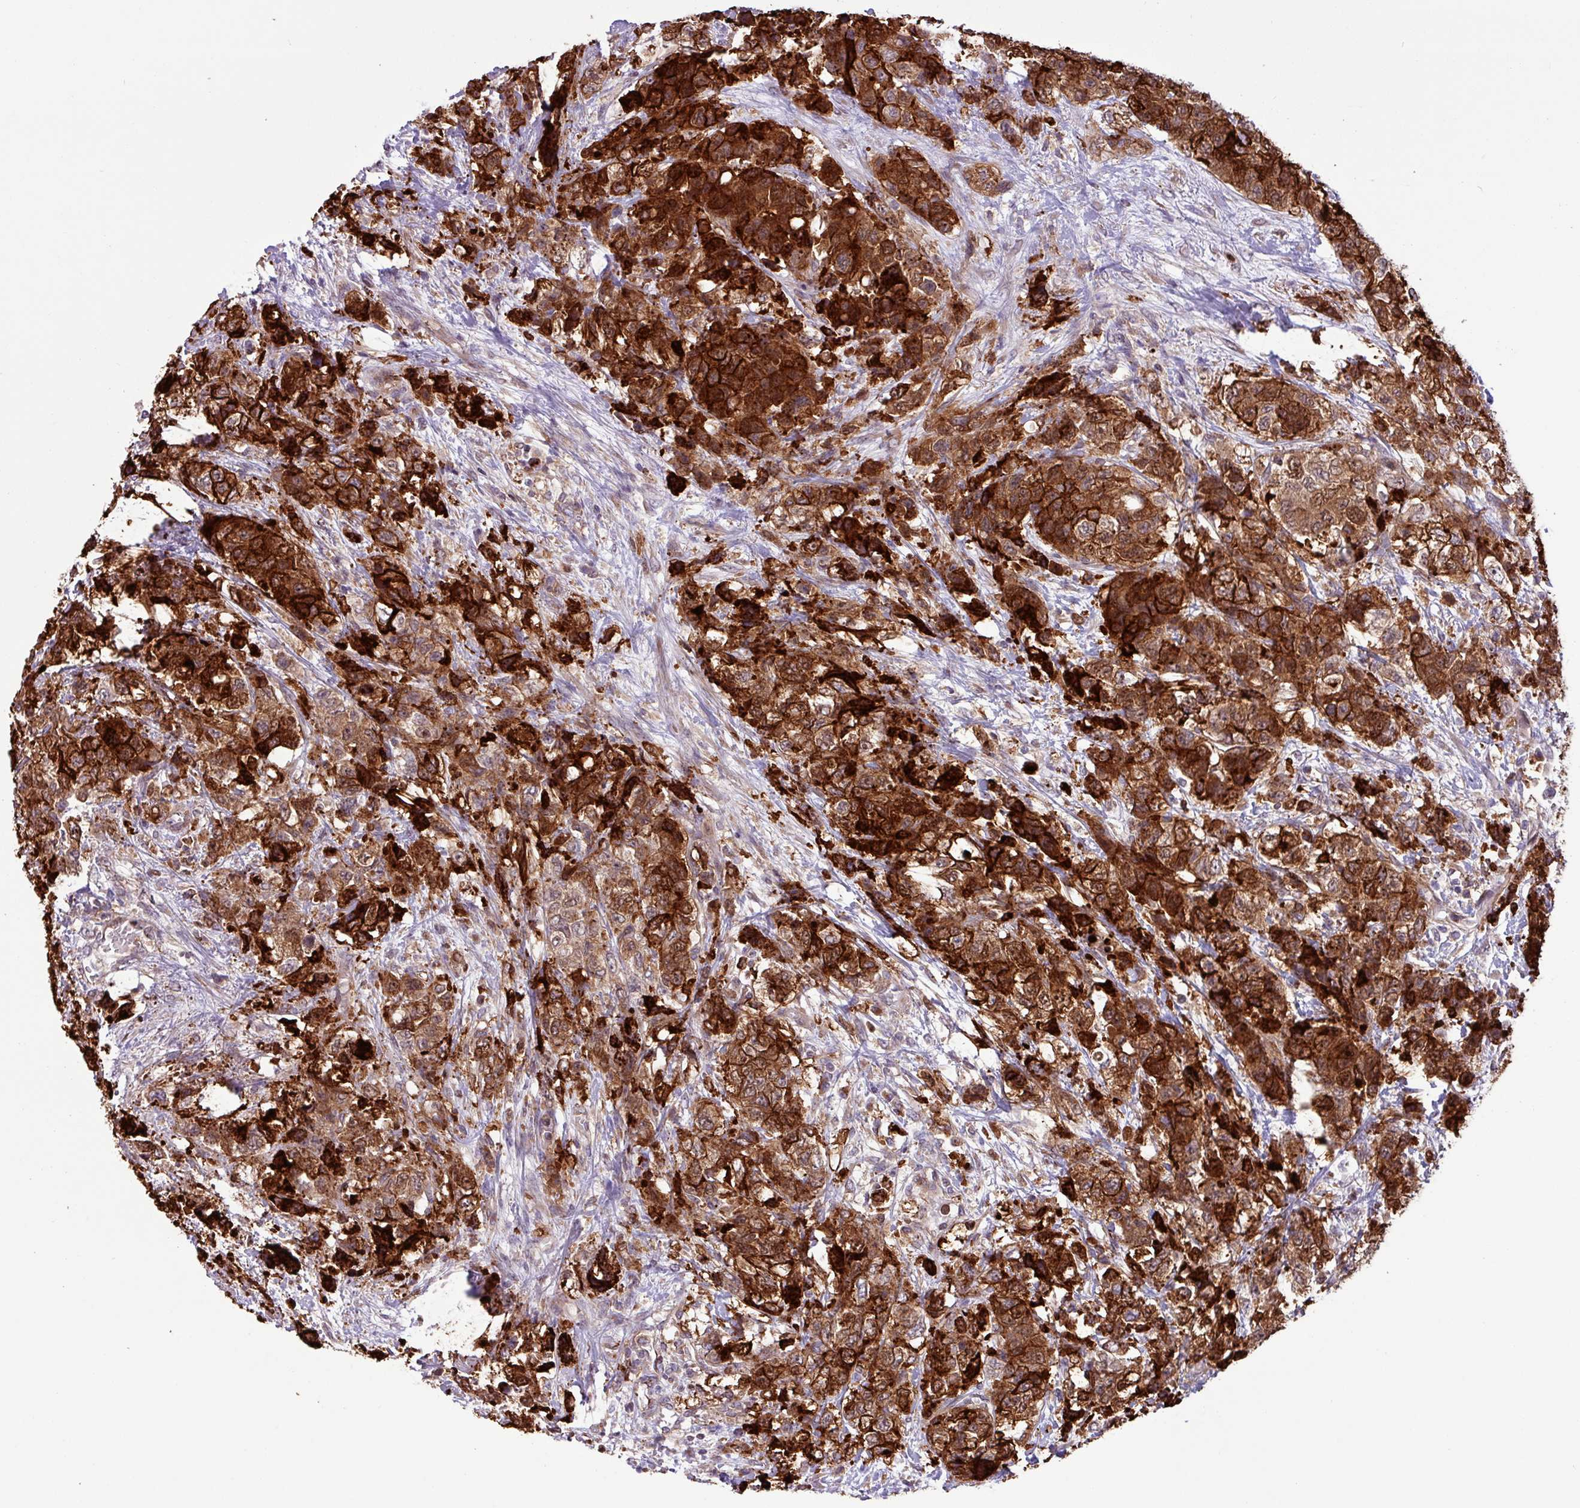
{"staining": {"intensity": "strong", "quantity": ">75%", "location": "cytoplasmic/membranous"}, "tissue": "urothelial cancer", "cell_type": "Tumor cells", "image_type": "cancer", "snomed": [{"axis": "morphology", "description": "Urothelial carcinoma, High grade"}, {"axis": "topography", "description": "Urinary bladder"}], "caption": "Immunohistochemistry photomicrograph of neoplastic tissue: human urothelial cancer stained using IHC exhibits high levels of strong protein expression localized specifically in the cytoplasmic/membranous of tumor cells, appearing as a cytoplasmic/membranous brown color.", "gene": "CNTRL", "patient": {"sex": "female", "age": 78}}